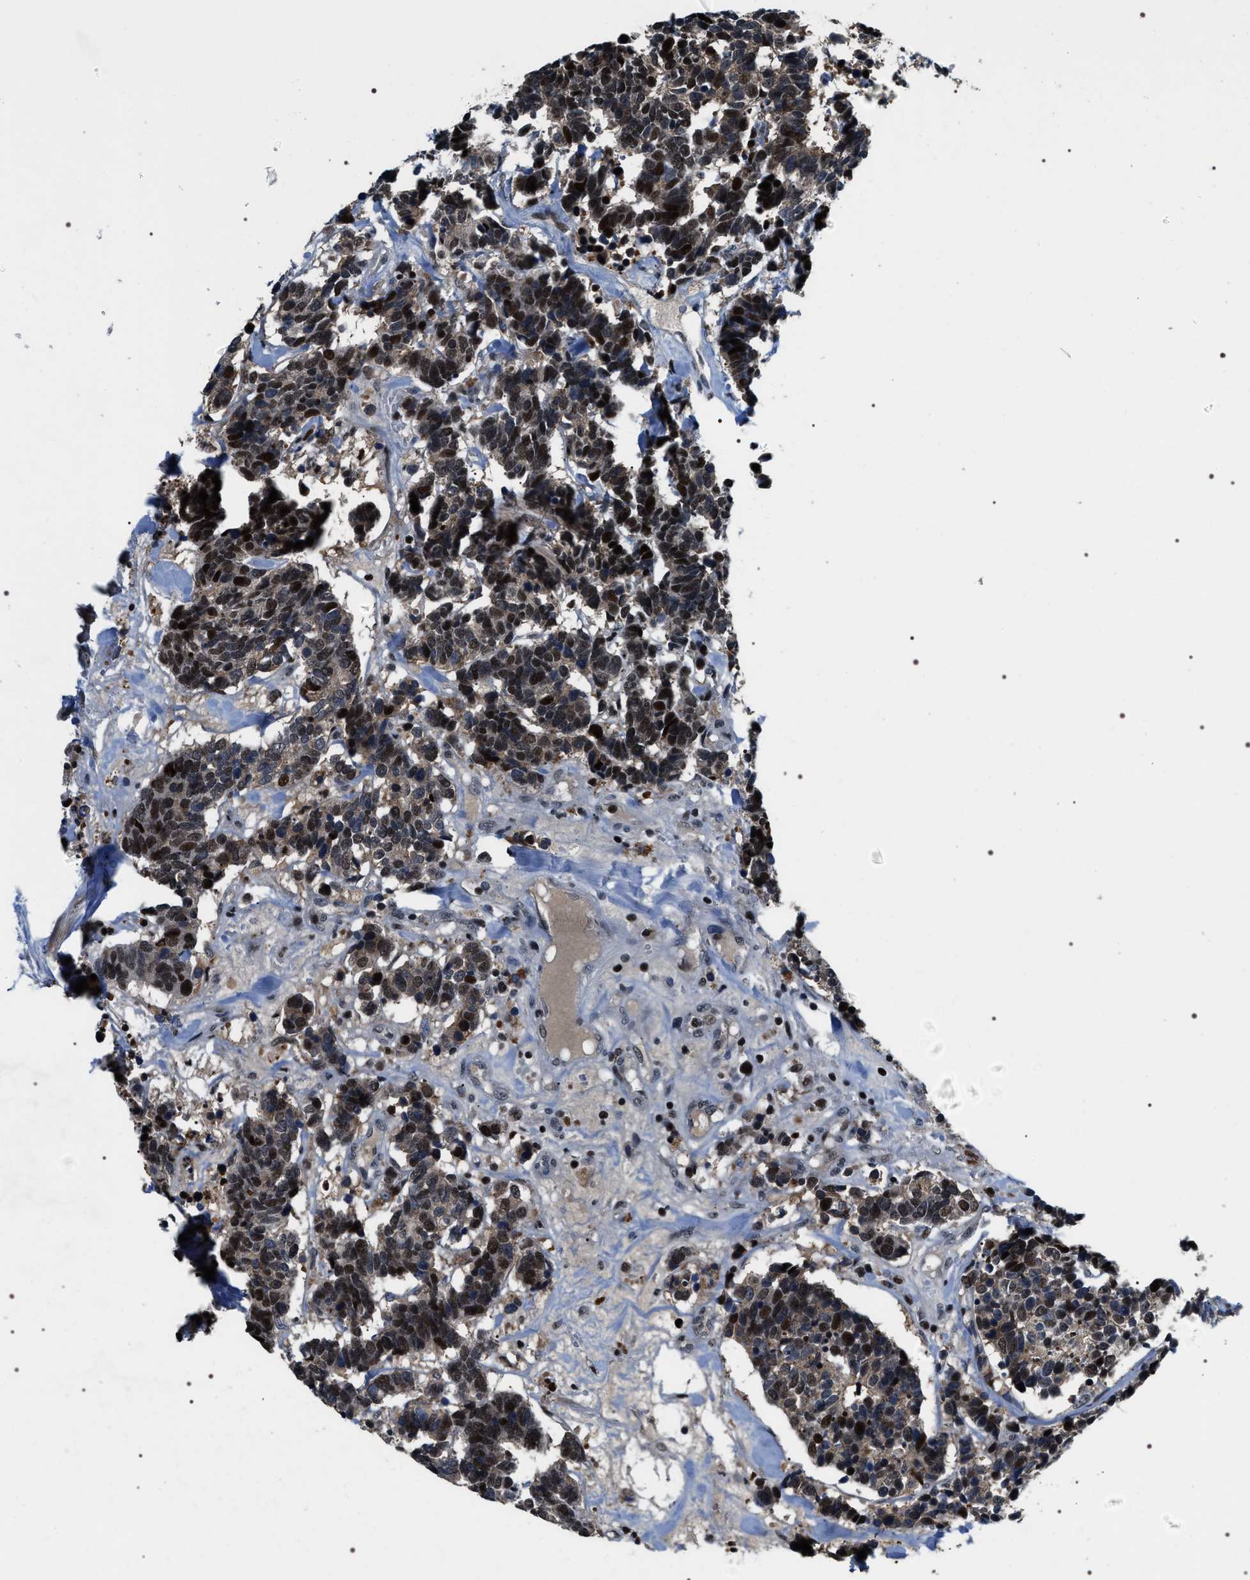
{"staining": {"intensity": "strong", "quantity": ">75%", "location": "nuclear"}, "tissue": "carcinoid", "cell_type": "Tumor cells", "image_type": "cancer", "snomed": [{"axis": "morphology", "description": "Carcinoma, NOS"}, {"axis": "morphology", "description": "Carcinoid, malignant, NOS"}, {"axis": "topography", "description": "Urinary bladder"}], "caption": "Carcinoid was stained to show a protein in brown. There is high levels of strong nuclear staining in approximately >75% of tumor cells. (Stains: DAB (3,3'-diaminobenzidine) in brown, nuclei in blue, Microscopy: brightfield microscopy at high magnification).", "gene": "C7orf25", "patient": {"sex": "male", "age": 57}}